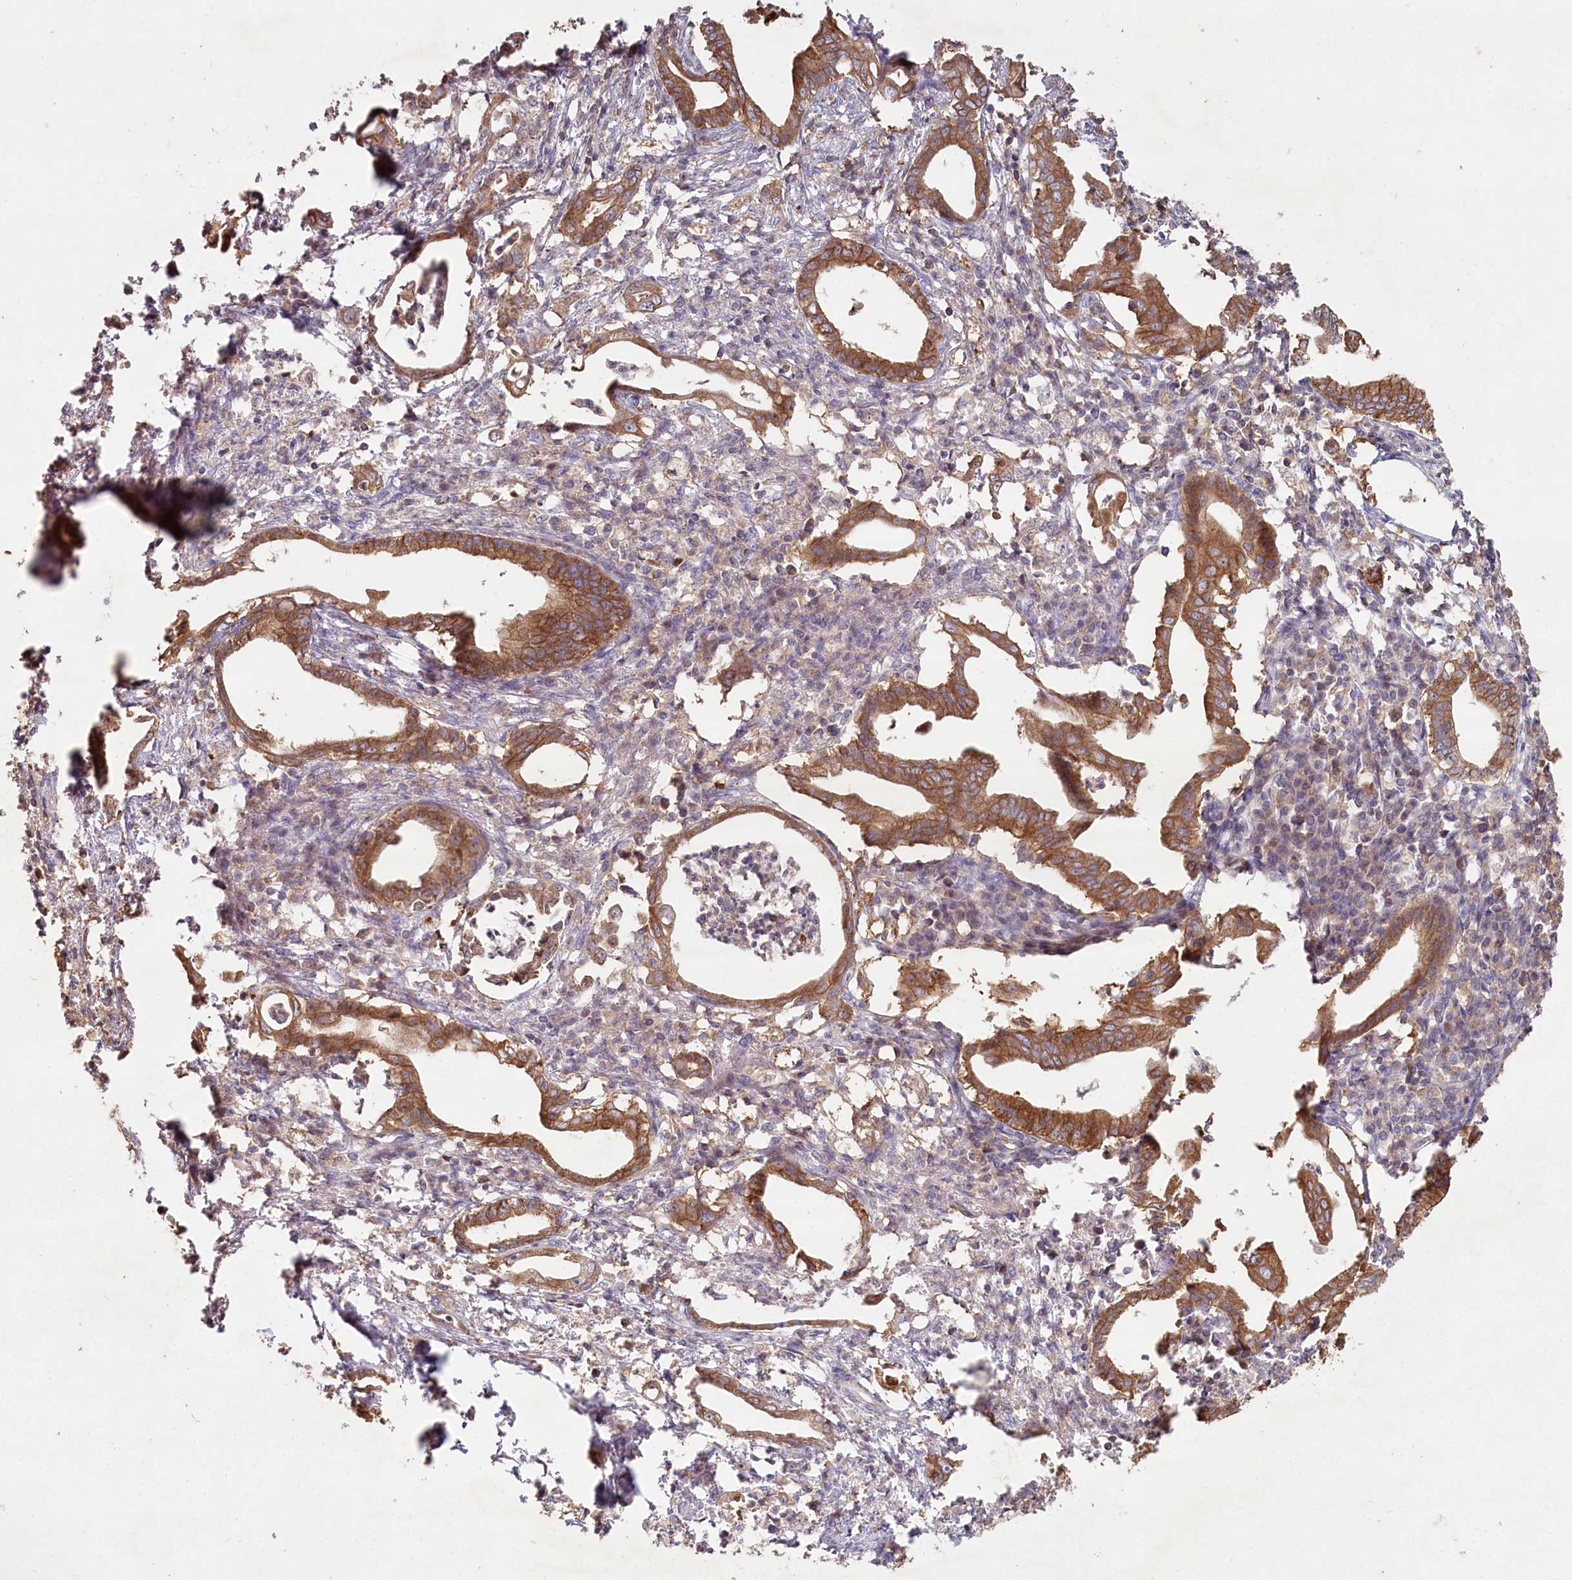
{"staining": {"intensity": "moderate", "quantity": ">75%", "location": "cytoplasmic/membranous"}, "tissue": "pancreatic cancer", "cell_type": "Tumor cells", "image_type": "cancer", "snomed": [{"axis": "morphology", "description": "Adenocarcinoma, NOS"}, {"axis": "topography", "description": "Pancreas"}], "caption": "About >75% of tumor cells in pancreatic adenocarcinoma show moderate cytoplasmic/membranous protein staining as visualized by brown immunohistochemical staining.", "gene": "HAL", "patient": {"sex": "female", "age": 55}}